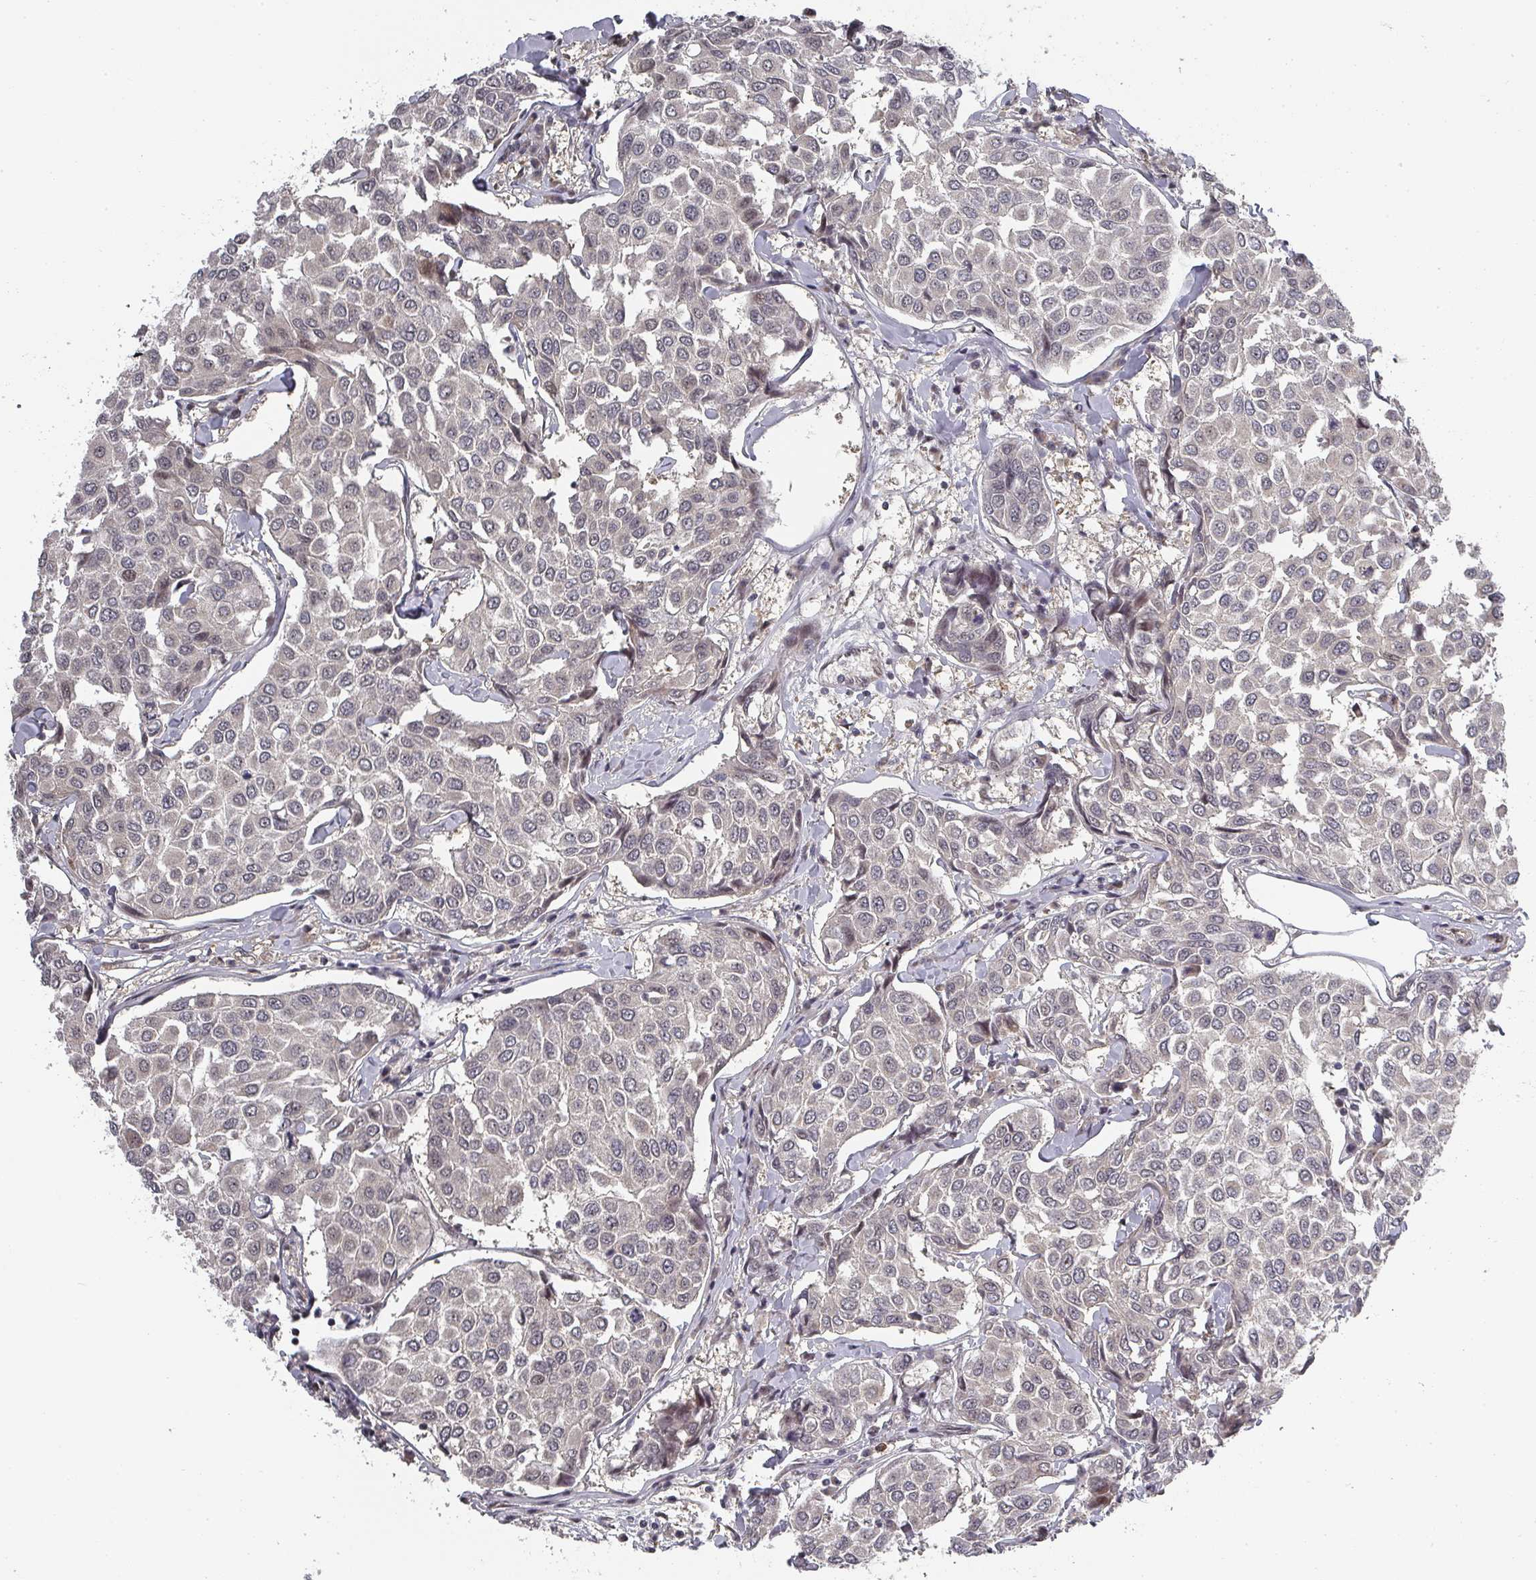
{"staining": {"intensity": "negative", "quantity": "none", "location": "none"}, "tissue": "breast cancer", "cell_type": "Tumor cells", "image_type": "cancer", "snomed": [{"axis": "morphology", "description": "Duct carcinoma"}, {"axis": "topography", "description": "Breast"}], "caption": "Image shows no significant protein positivity in tumor cells of breast cancer (invasive ductal carcinoma).", "gene": "KIF1C", "patient": {"sex": "female", "age": 55}}